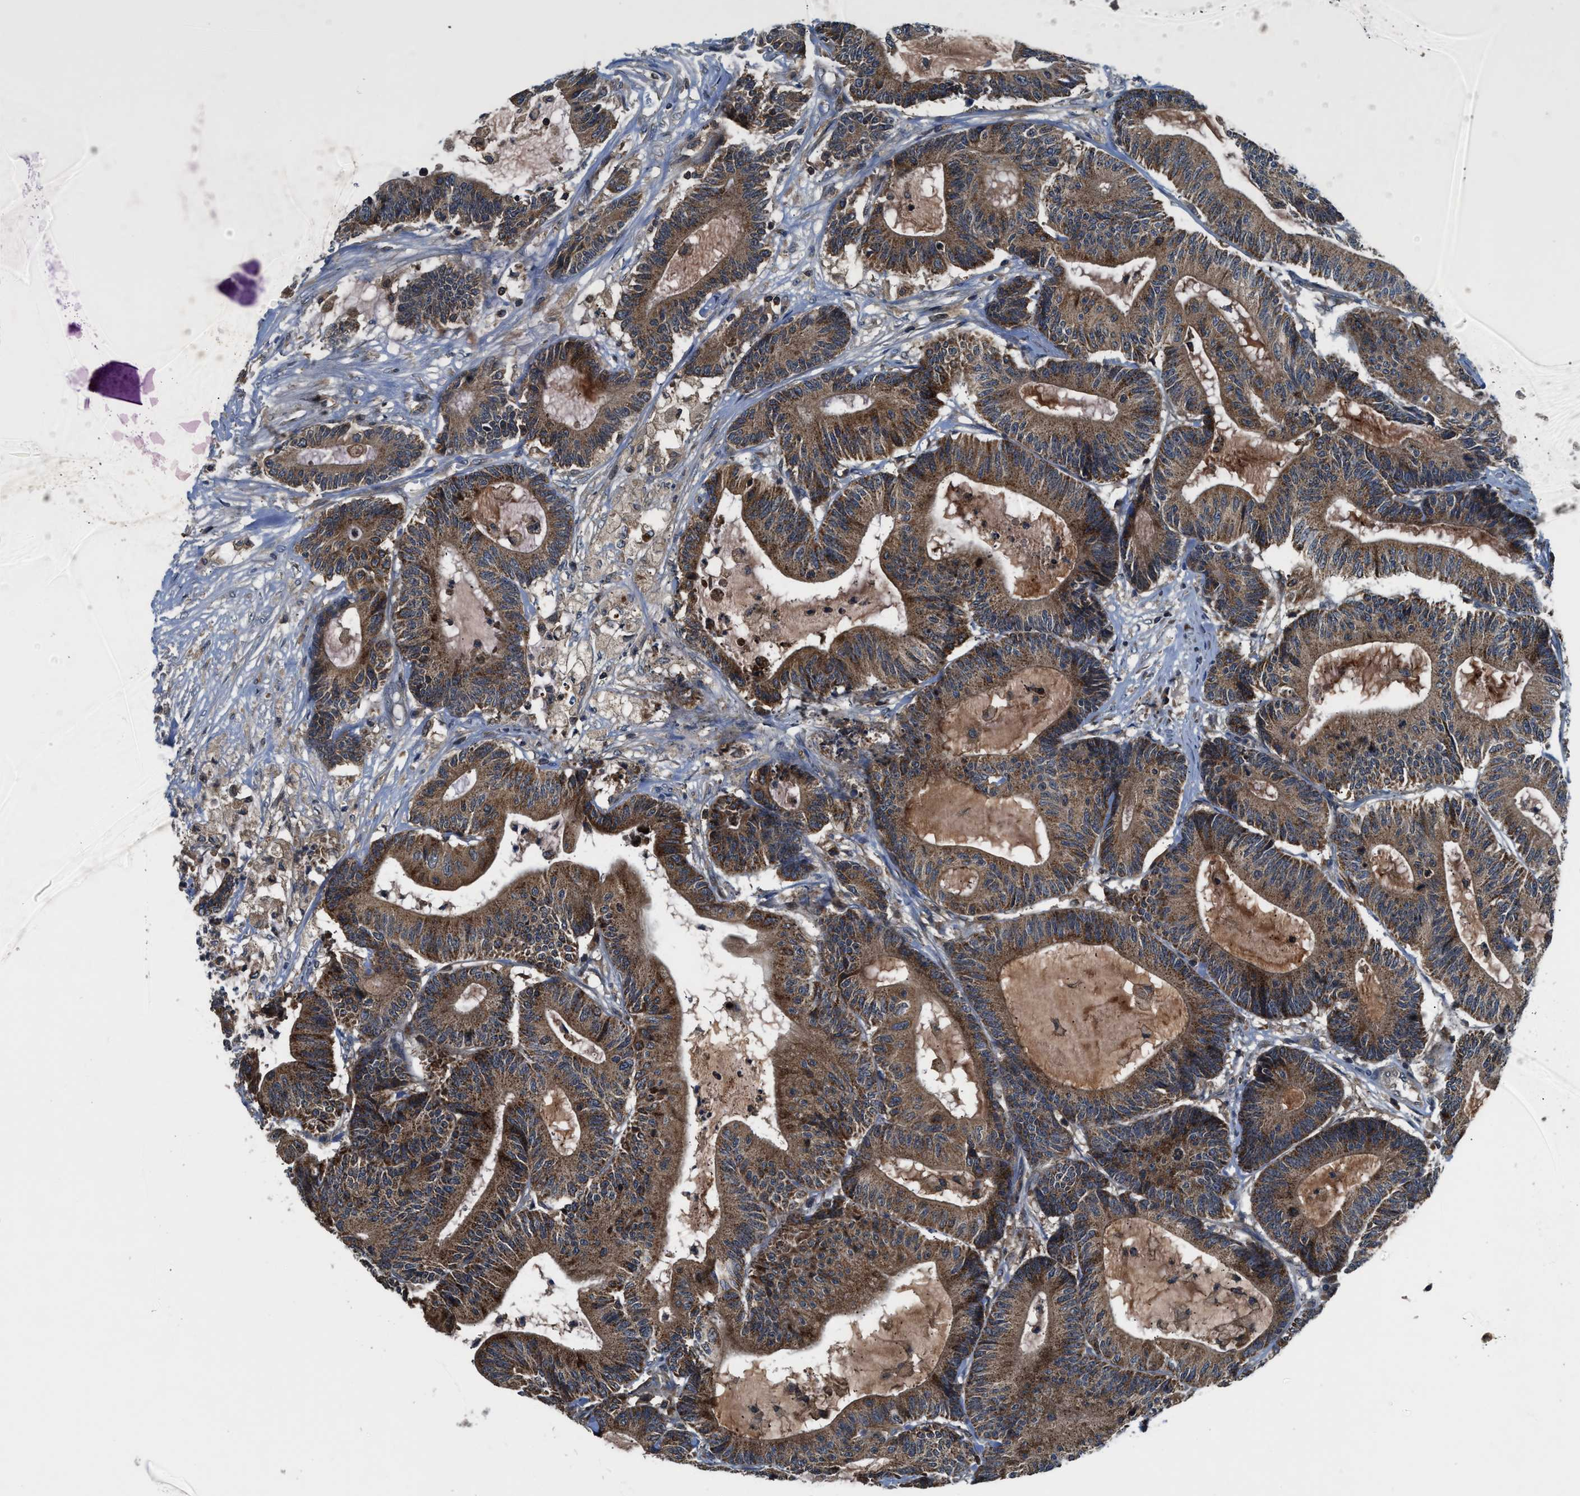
{"staining": {"intensity": "moderate", "quantity": ">75%", "location": "cytoplasmic/membranous"}, "tissue": "colorectal cancer", "cell_type": "Tumor cells", "image_type": "cancer", "snomed": [{"axis": "morphology", "description": "Adenocarcinoma, NOS"}, {"axis": "topography", "description": "Colon"}], "caption": "Adenocarcinoma (colorectal) stained with IHC demonstrates moderate cytoplasmic/membranous staining in approximately >75% of tumor cells.", "gene": "PAFAH2", "patient": {"sex": "female", "age": 84}}